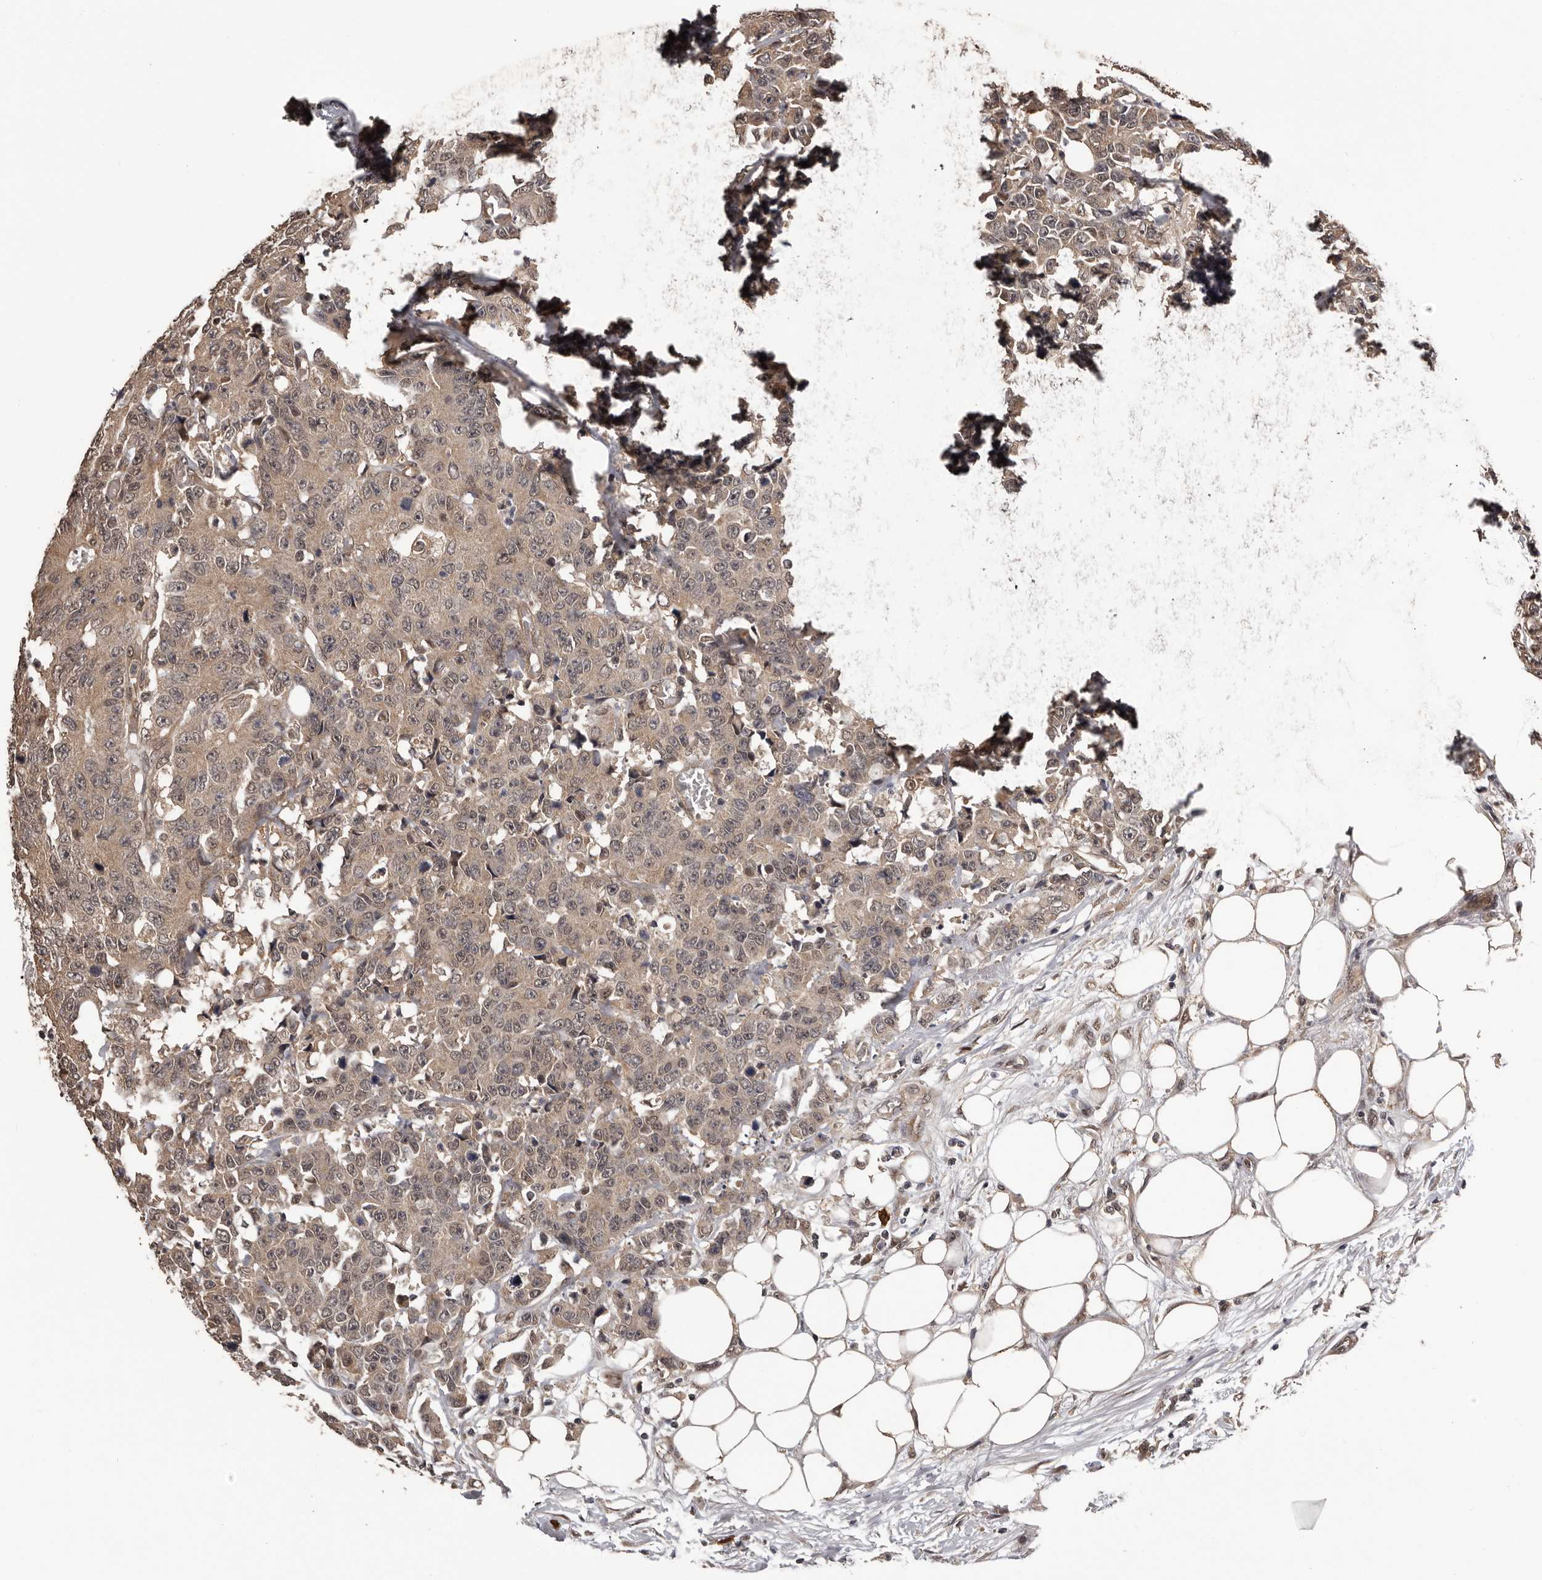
{"staining": {"intensity": "weak", "quantity": ">75%", "location": "cytoplasmic/membranous,nuclear"}, "tissue": "colorectal cancer", "cell_type": "Tumor cells", "image_type": "cancer", "snomed": [{"axis": "morphology", "description": "Adenocarcinoma, NOS"}, {"axis": "topography", "description": "Colon"}], "caption": "Brown immunohistochemical staining in adenocarcinoma (colorectal) shows weak cytoplasmic/membranous and nuclear positivity in about >75% of tumor cells. (DAB IHC, brown staining for protein, blue staining for nuclei).", "gene": "VPS37A", "patient": {"sex": "female", "age": 86}}